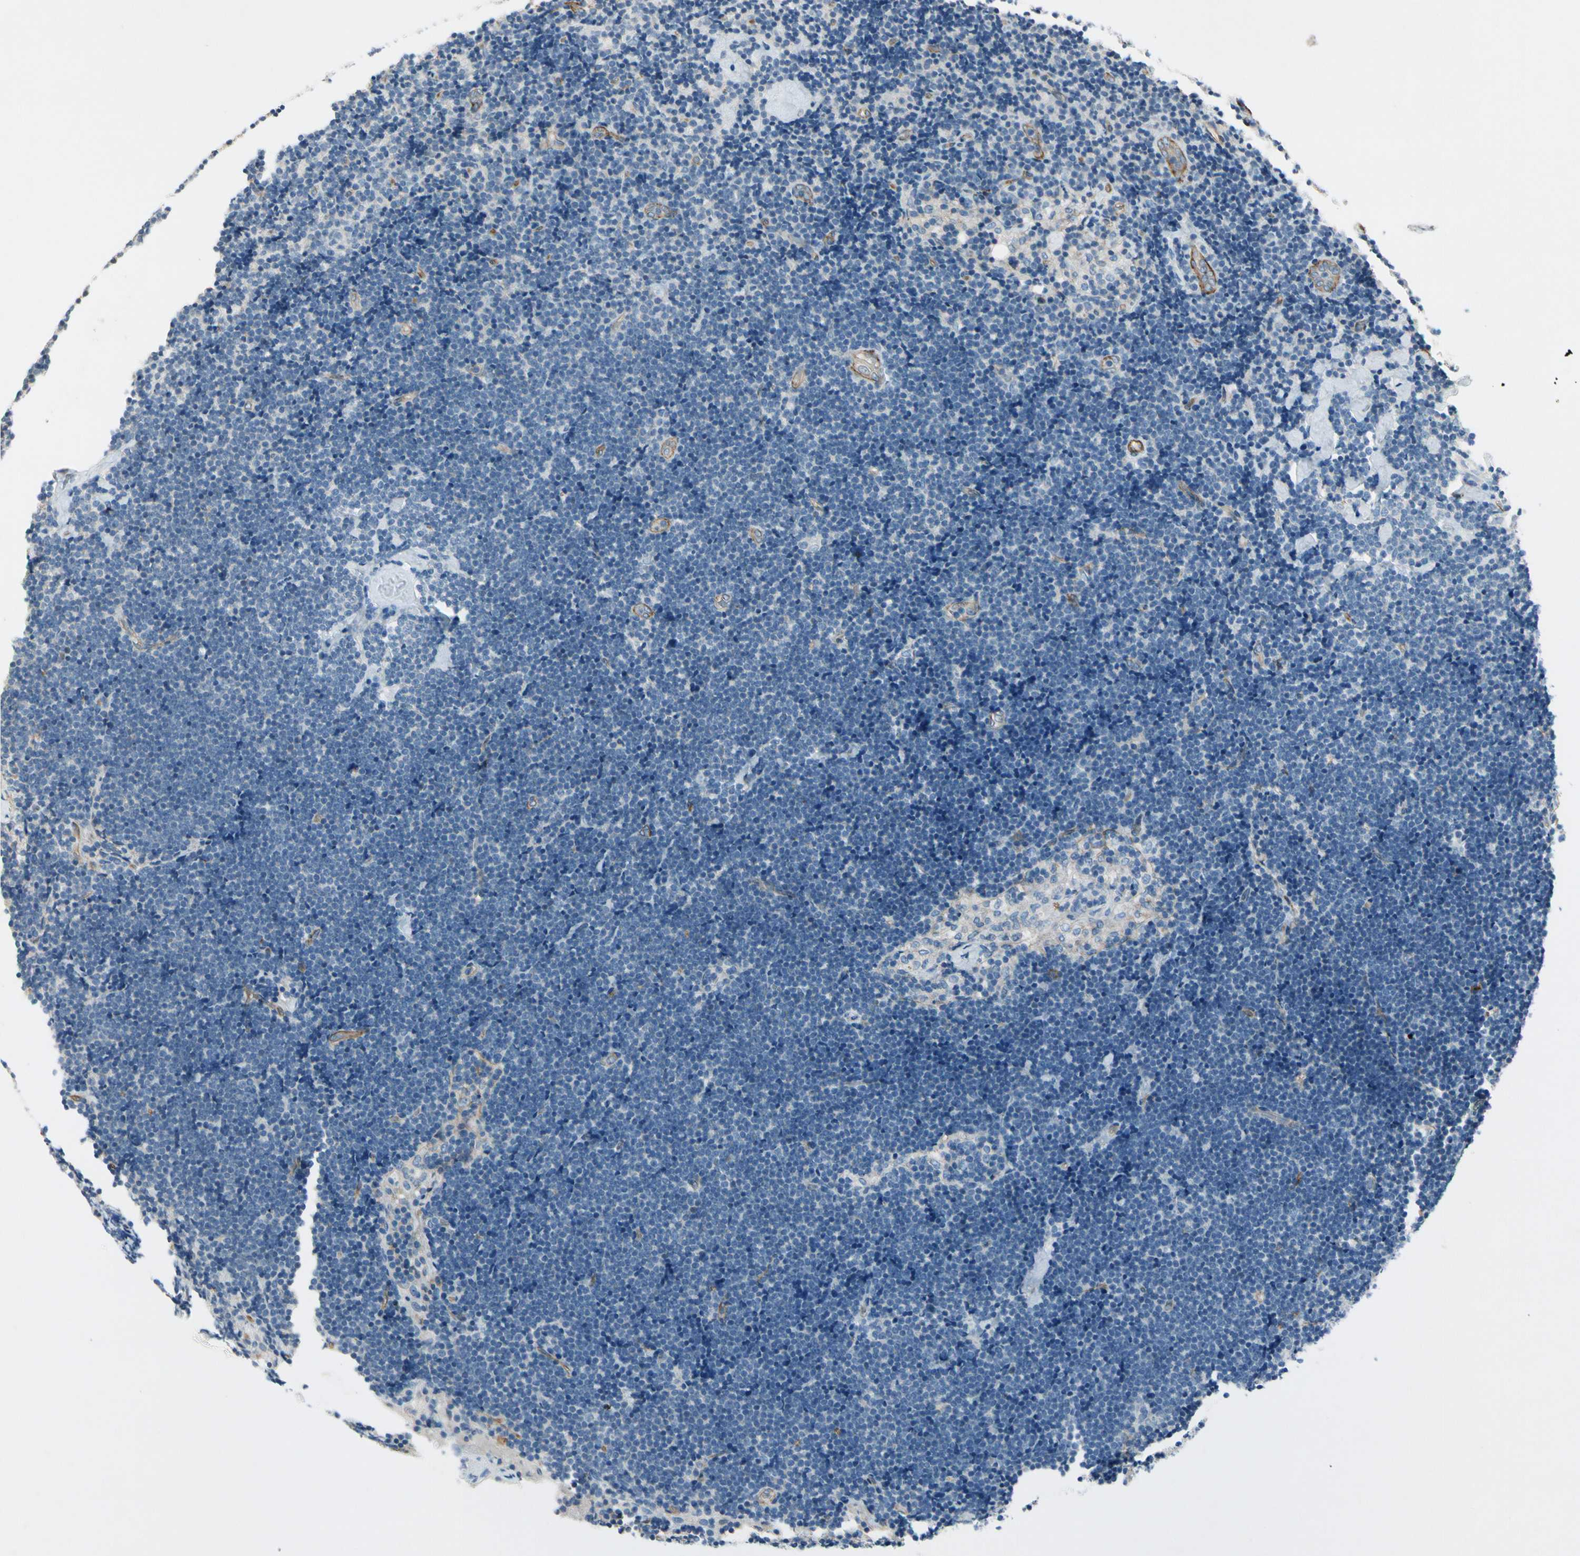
{"staining": {"intensity": "negative", "quantity": "none", "location": "none"}, "tissue": "lymph node", "cell_type": "Germinal center cells", "image_type": "normal", "snomed": [{"axis": "morphology", "description": "Normal tissue, NOS"}, {"axis": "topography", "description": "Lymph node"}], "caption": "Germinal center cells are negative for brown protein staining in benign lymph node. The staining was performed using DAB to visualize the protein expression in brown, while the nuclei were stained in blue with hematoxylin (Magnification: 20x).", "gene": "CD93", "patient": {"sex": "male", "age": 63}}